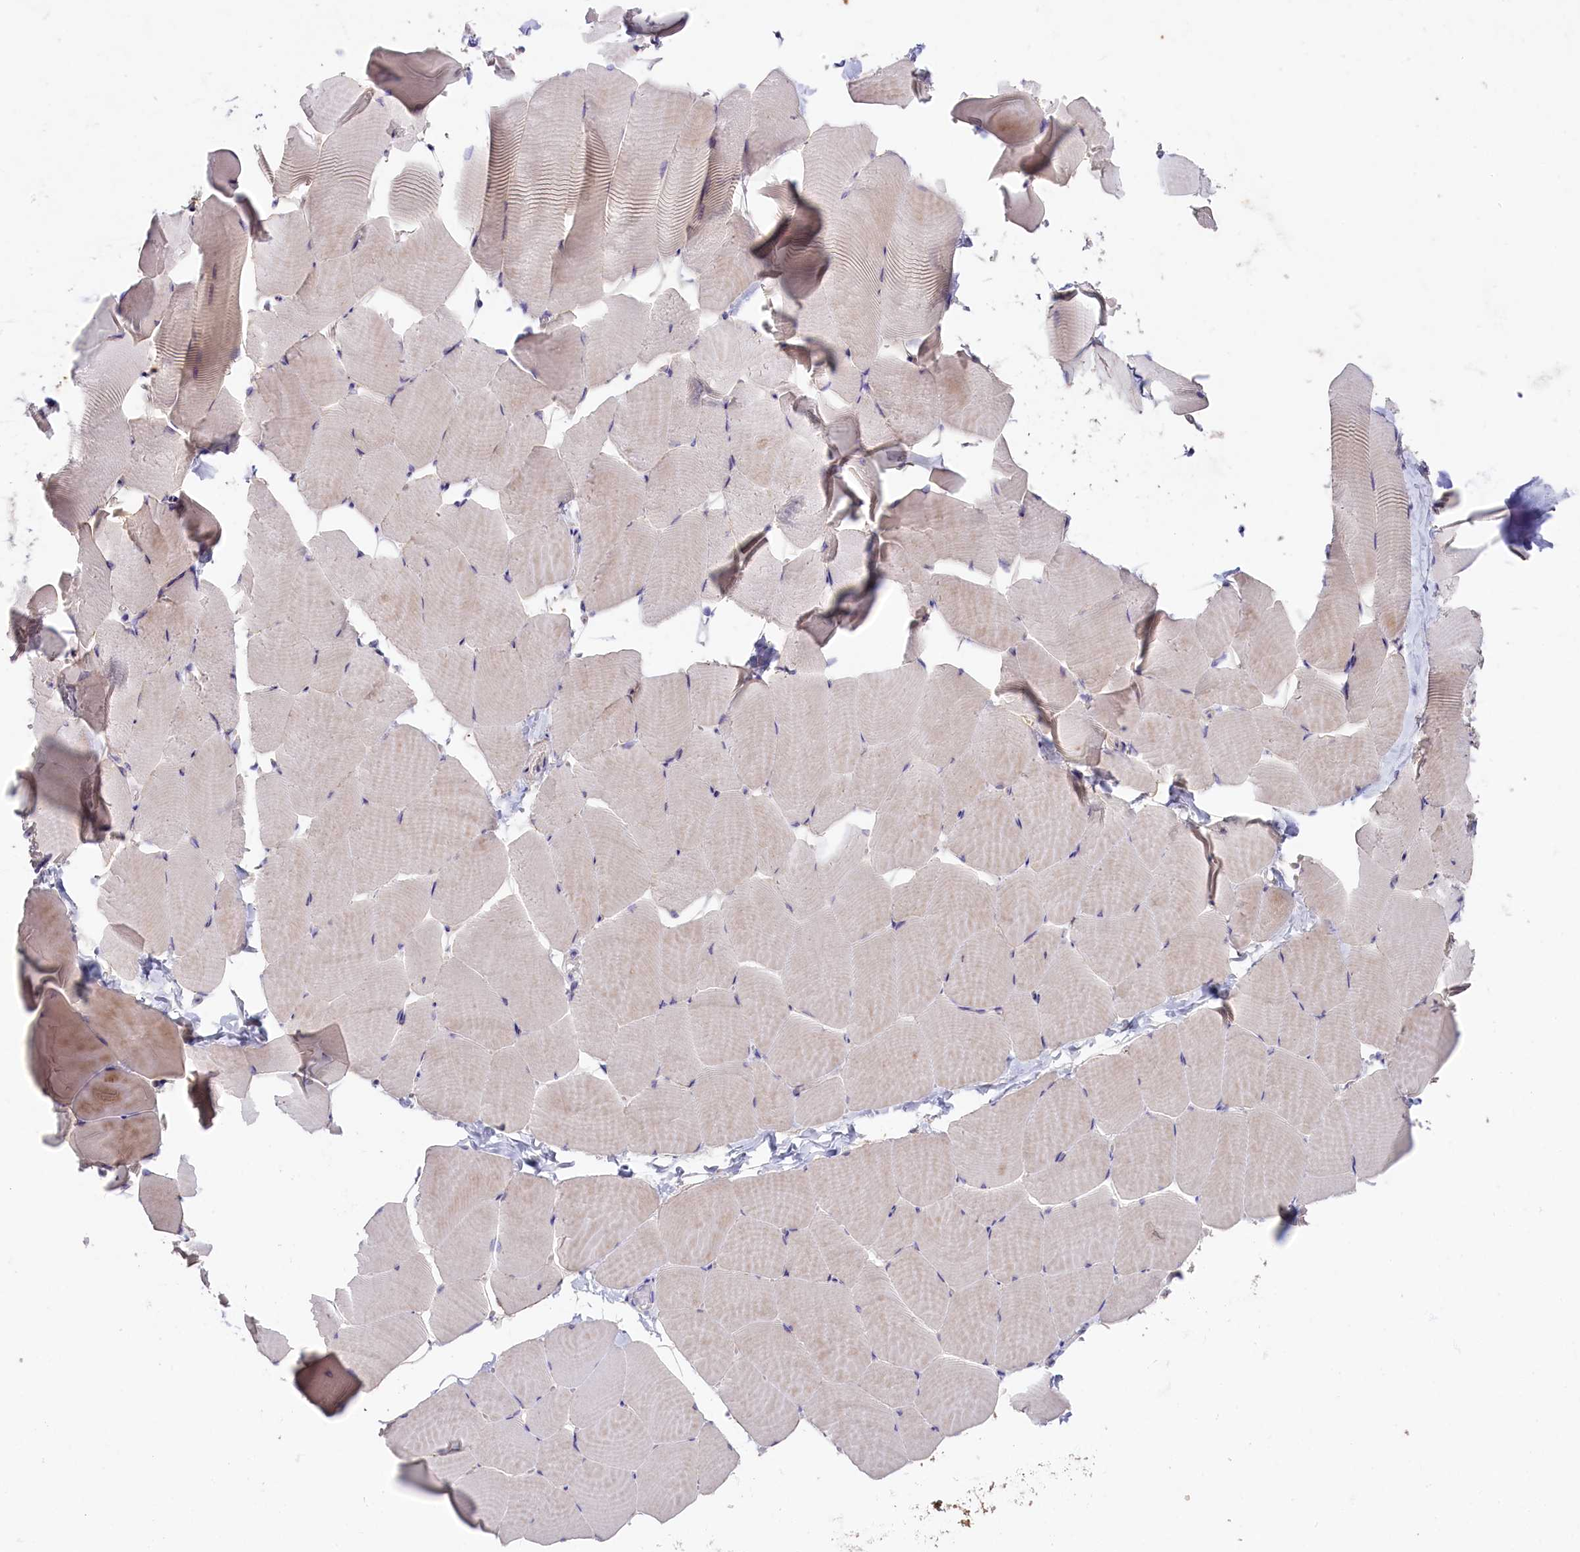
{"staining": {"intensity": "weak", "quantity": "<25%", "location": "cytoplasmic/membranous"}, "tissue": "skeletal muscle", "cell_type": "Myocytes", "image_type": "normal", "snomed": [{"axis": "morphology", "description": "Normal tissue, NOS"}, {"axis": "topography", "description": "Skeletal muscle"}], "caption": "Immunohistochemistry histopathology image of normal human skeletal muscle stained for a protein (brown), which demonstrates no positivity in myocytes. (Stains: DAB (3,3'-diaminobenzidine) immunohistochemistry (IHC) with hematoxylin counter stain, Microscopy: brightfield microscopy at high magnification).", "gene": "CD99L2", "patient": {"sex": "male", "age": 25}}